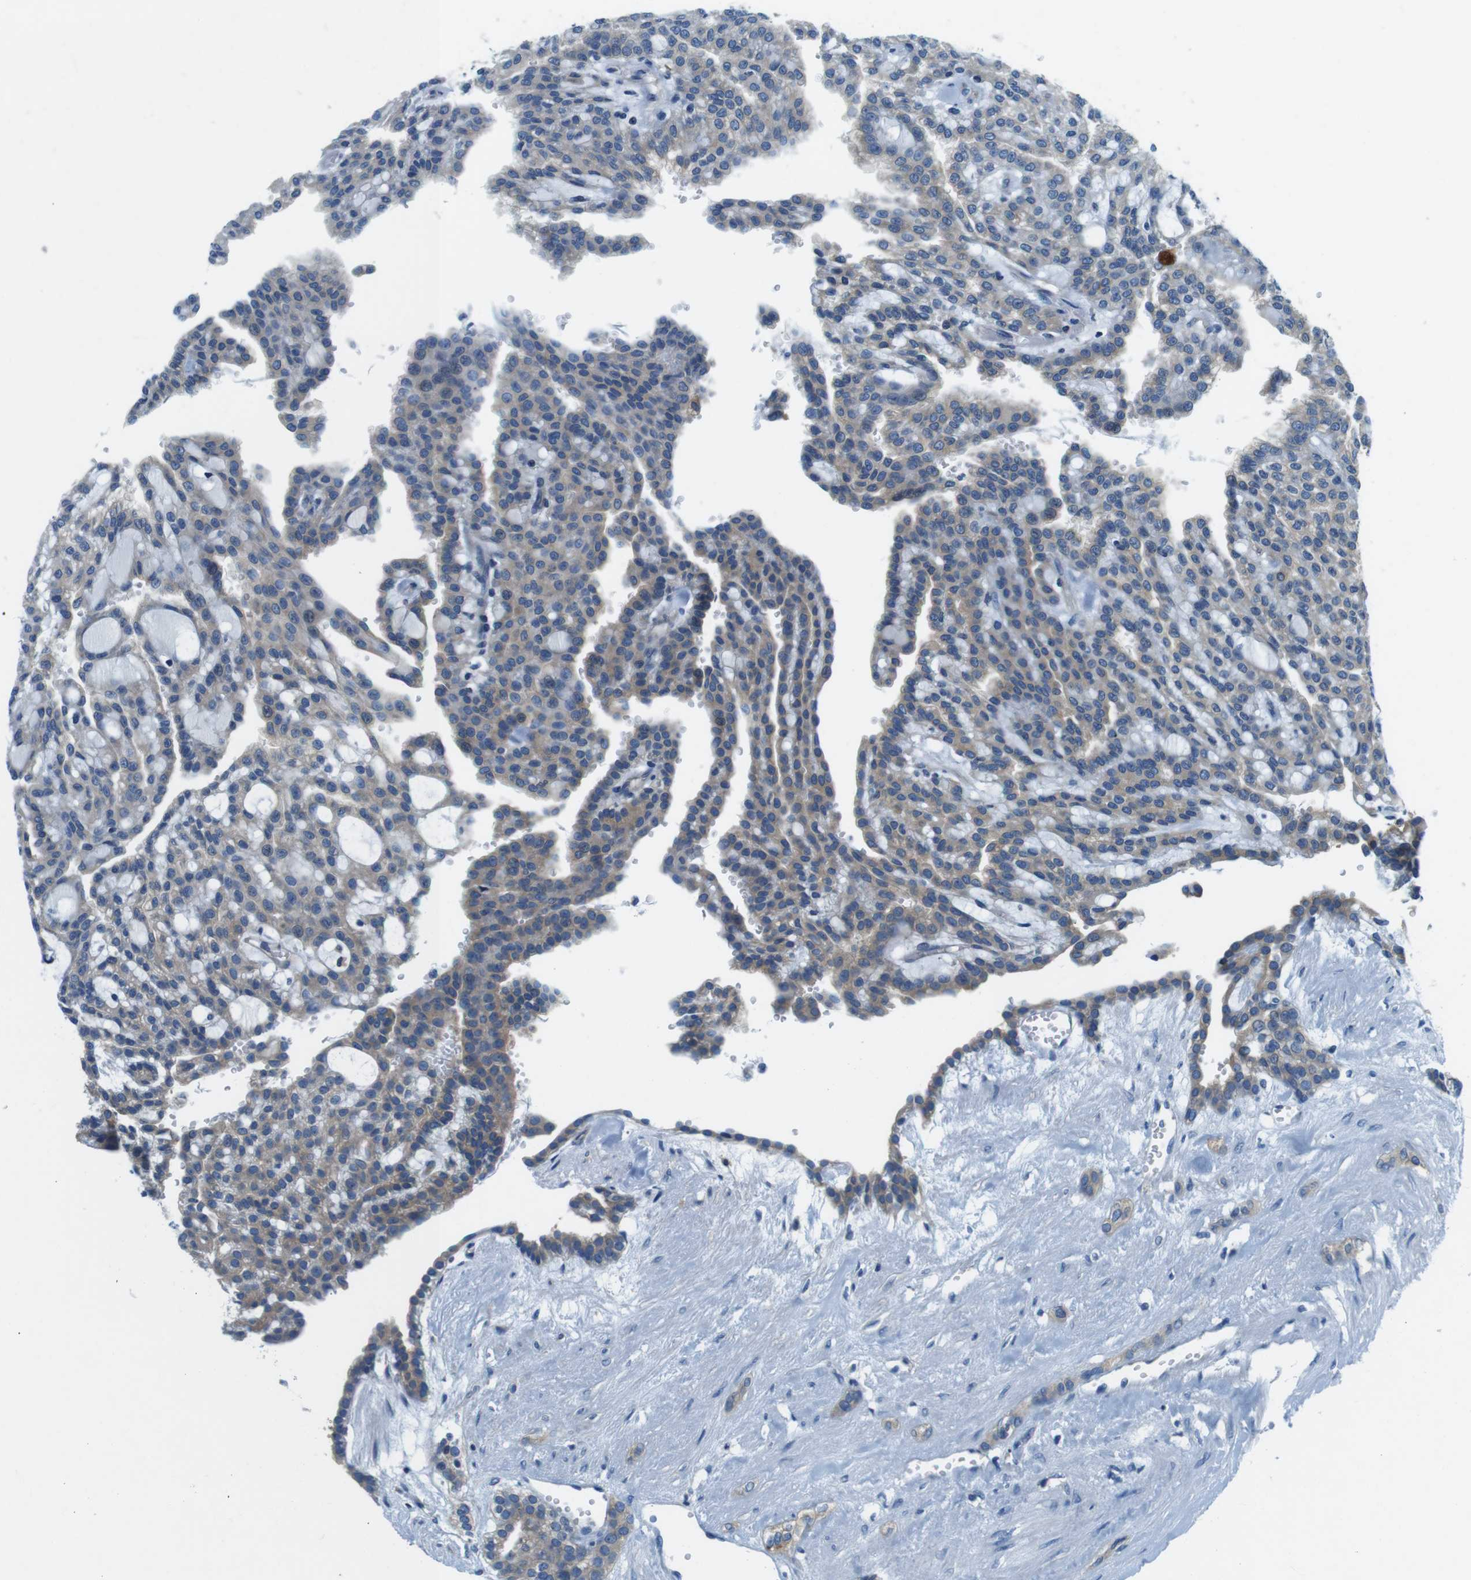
{"staining": {"intensity": "weak", "quantity": ">75%", "location": "cytoplasmic/membranous"}, "tissue": "renal cancer", "cell_type": "Tumor cells", "image_type": "cancer", "snomed": [{"axis": "morphology", "description": "Adenocarcinoma, NOS"}, {"axis": "topography", "description": "Kidney"}], "caption": "Adenocarcinoma (renal) tissue reveals weak cytoplasmic/membranous positivity in about >75% of tumor cells, visualized by immunohistochemistry. (brown staining indicates protein expression, while blue staining denotes nuclei).", "gene": "DENND4C", "patient": {"sex": "male", "age": 63}}